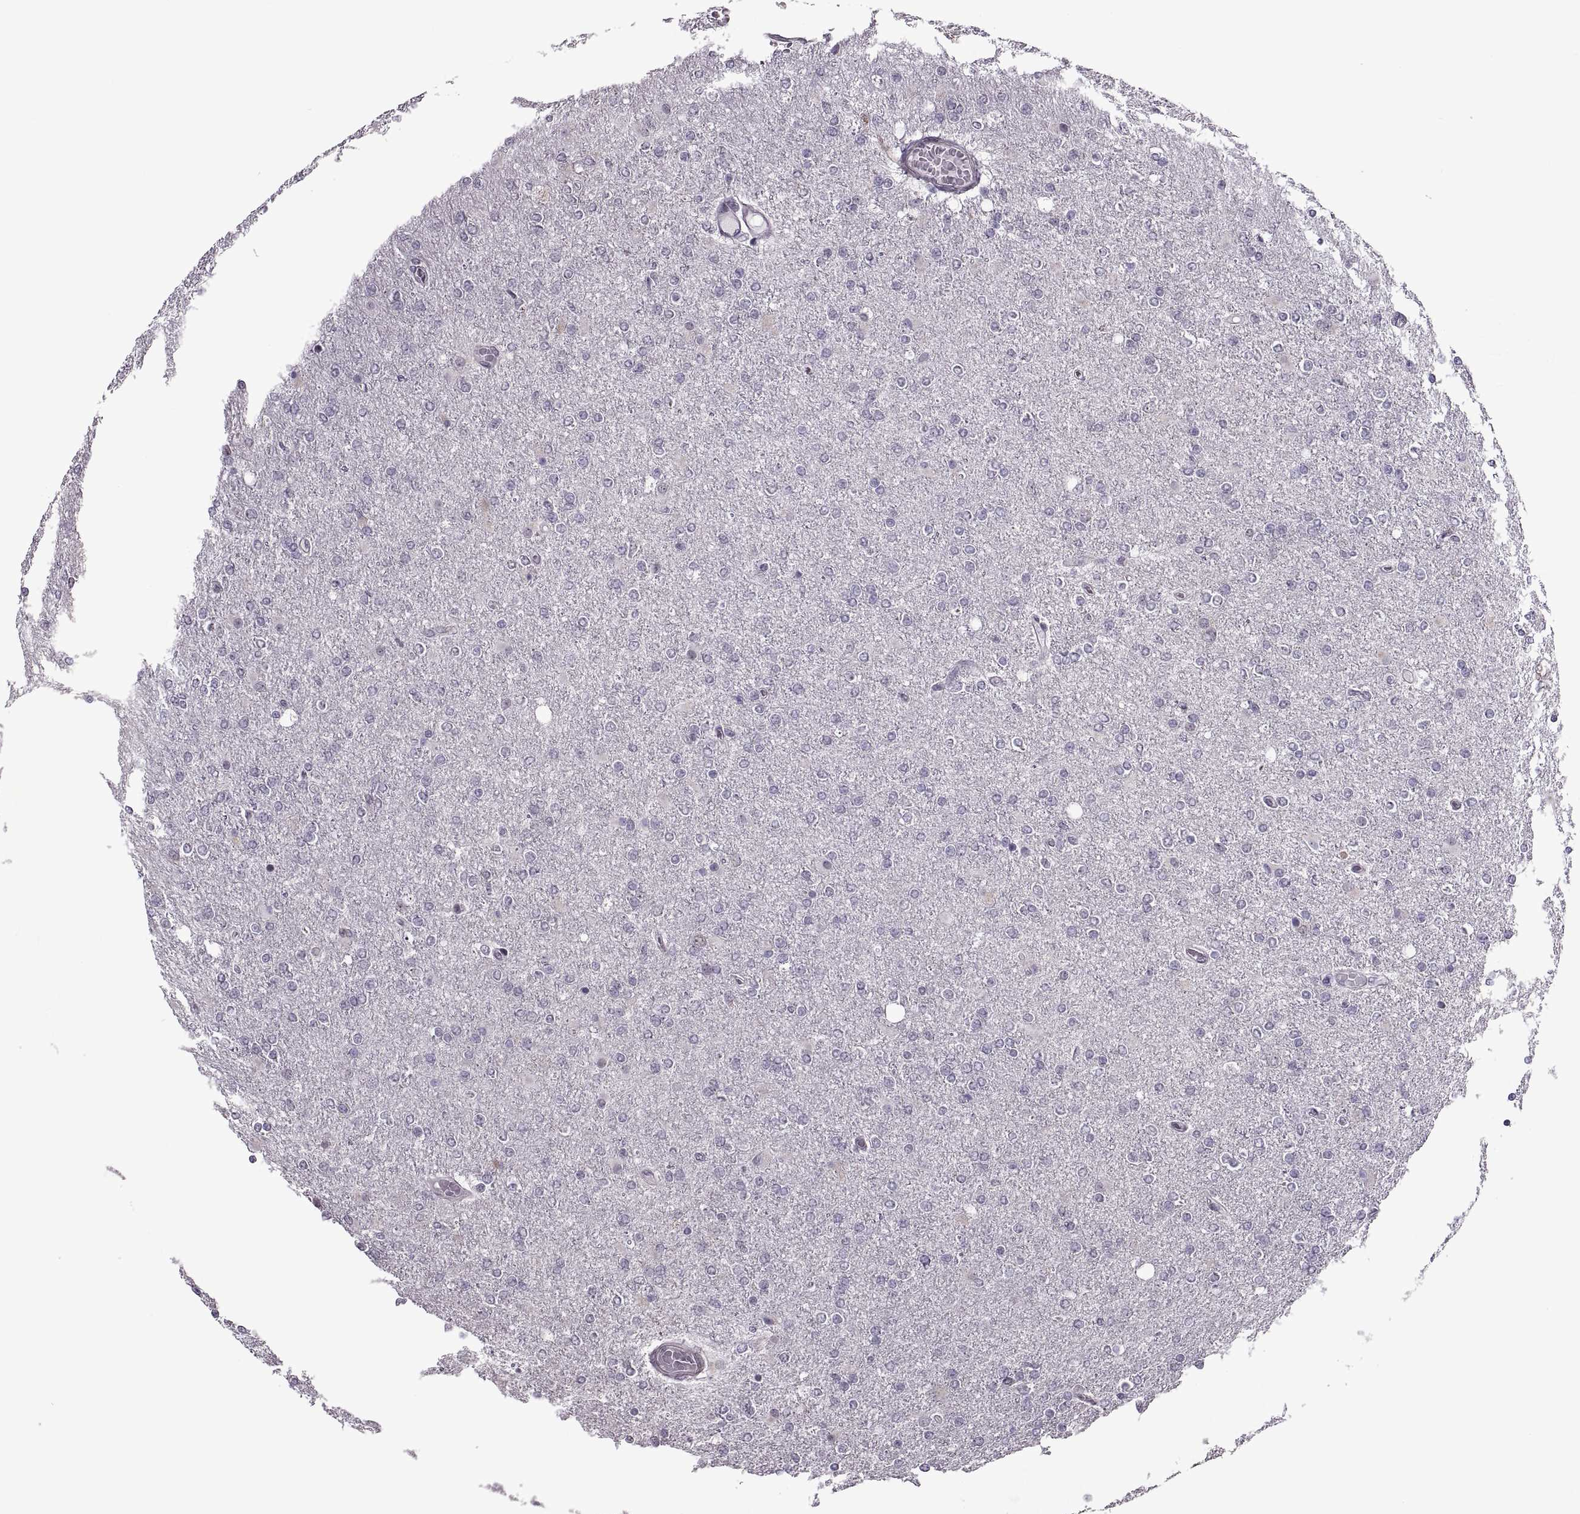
{"staining": {"intensity": "negative", "quantity": "none", "location": "none"}, "tissue": "glioma", "cell_type": "Tumor cells", "image_type": "cancer", "snomed": [{"axis": "morphology", "description": "Glioma, malignant, High grade"}, {"axis": "topography", "description": "Cerebral cortex"}], "caption": "There is no significant positivity in tumor cells of glioma. (Immunohistochemistry (ihc), brightfield microscopy, high magnification).", "gene": "PRSS37", "patient": {"sex": "male", "age": 70}}